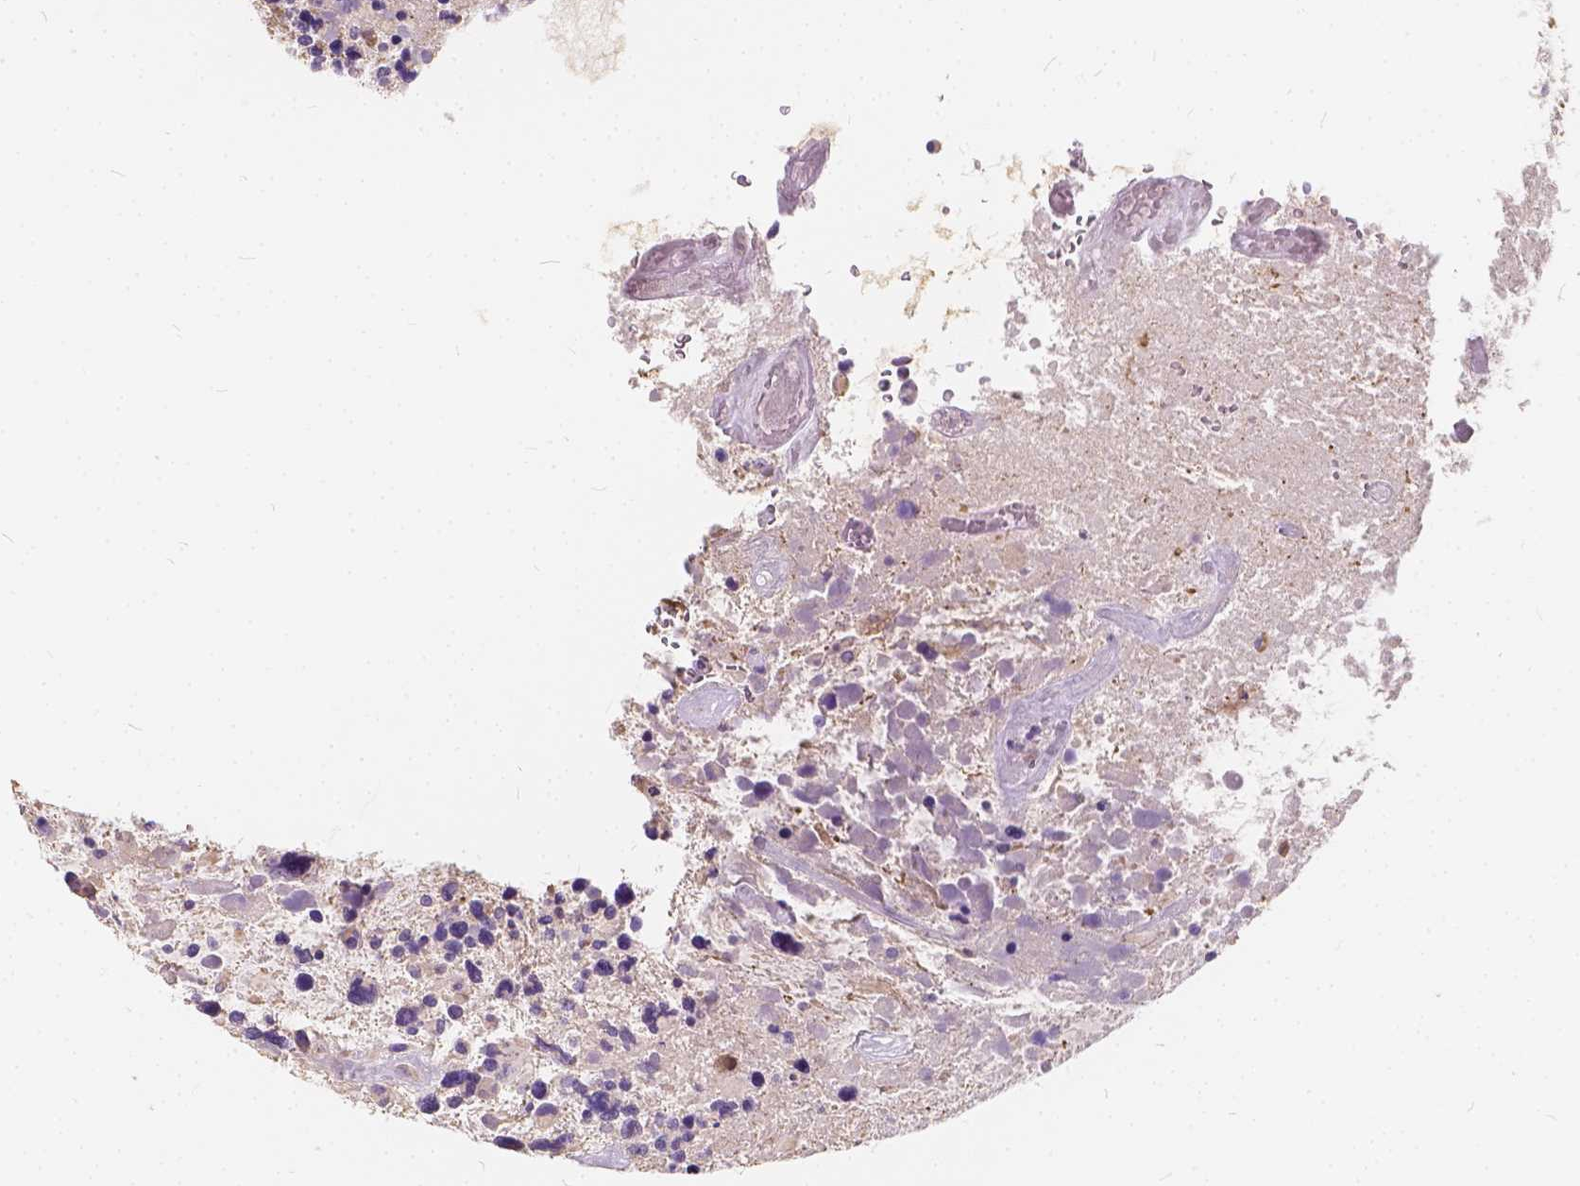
{"staining": {"intensity": "negative", "quantity": "none", "location": "none"}, "tissue": "glioma", "cell_type": "Tumor cells", "image_type": "cancer", "snomed": [{"axis": "morphology", "description": "Glioma, malignant, High grade"}, {"axis": "topography", "description": "Brain"}], "caption": "Malignant glioma (high-grade) stained for a protein using immunohistochemistry shows no positivity tumor cells.", "gene": "KIAA0513", "patient": {"sex": "male", "age": 49}}